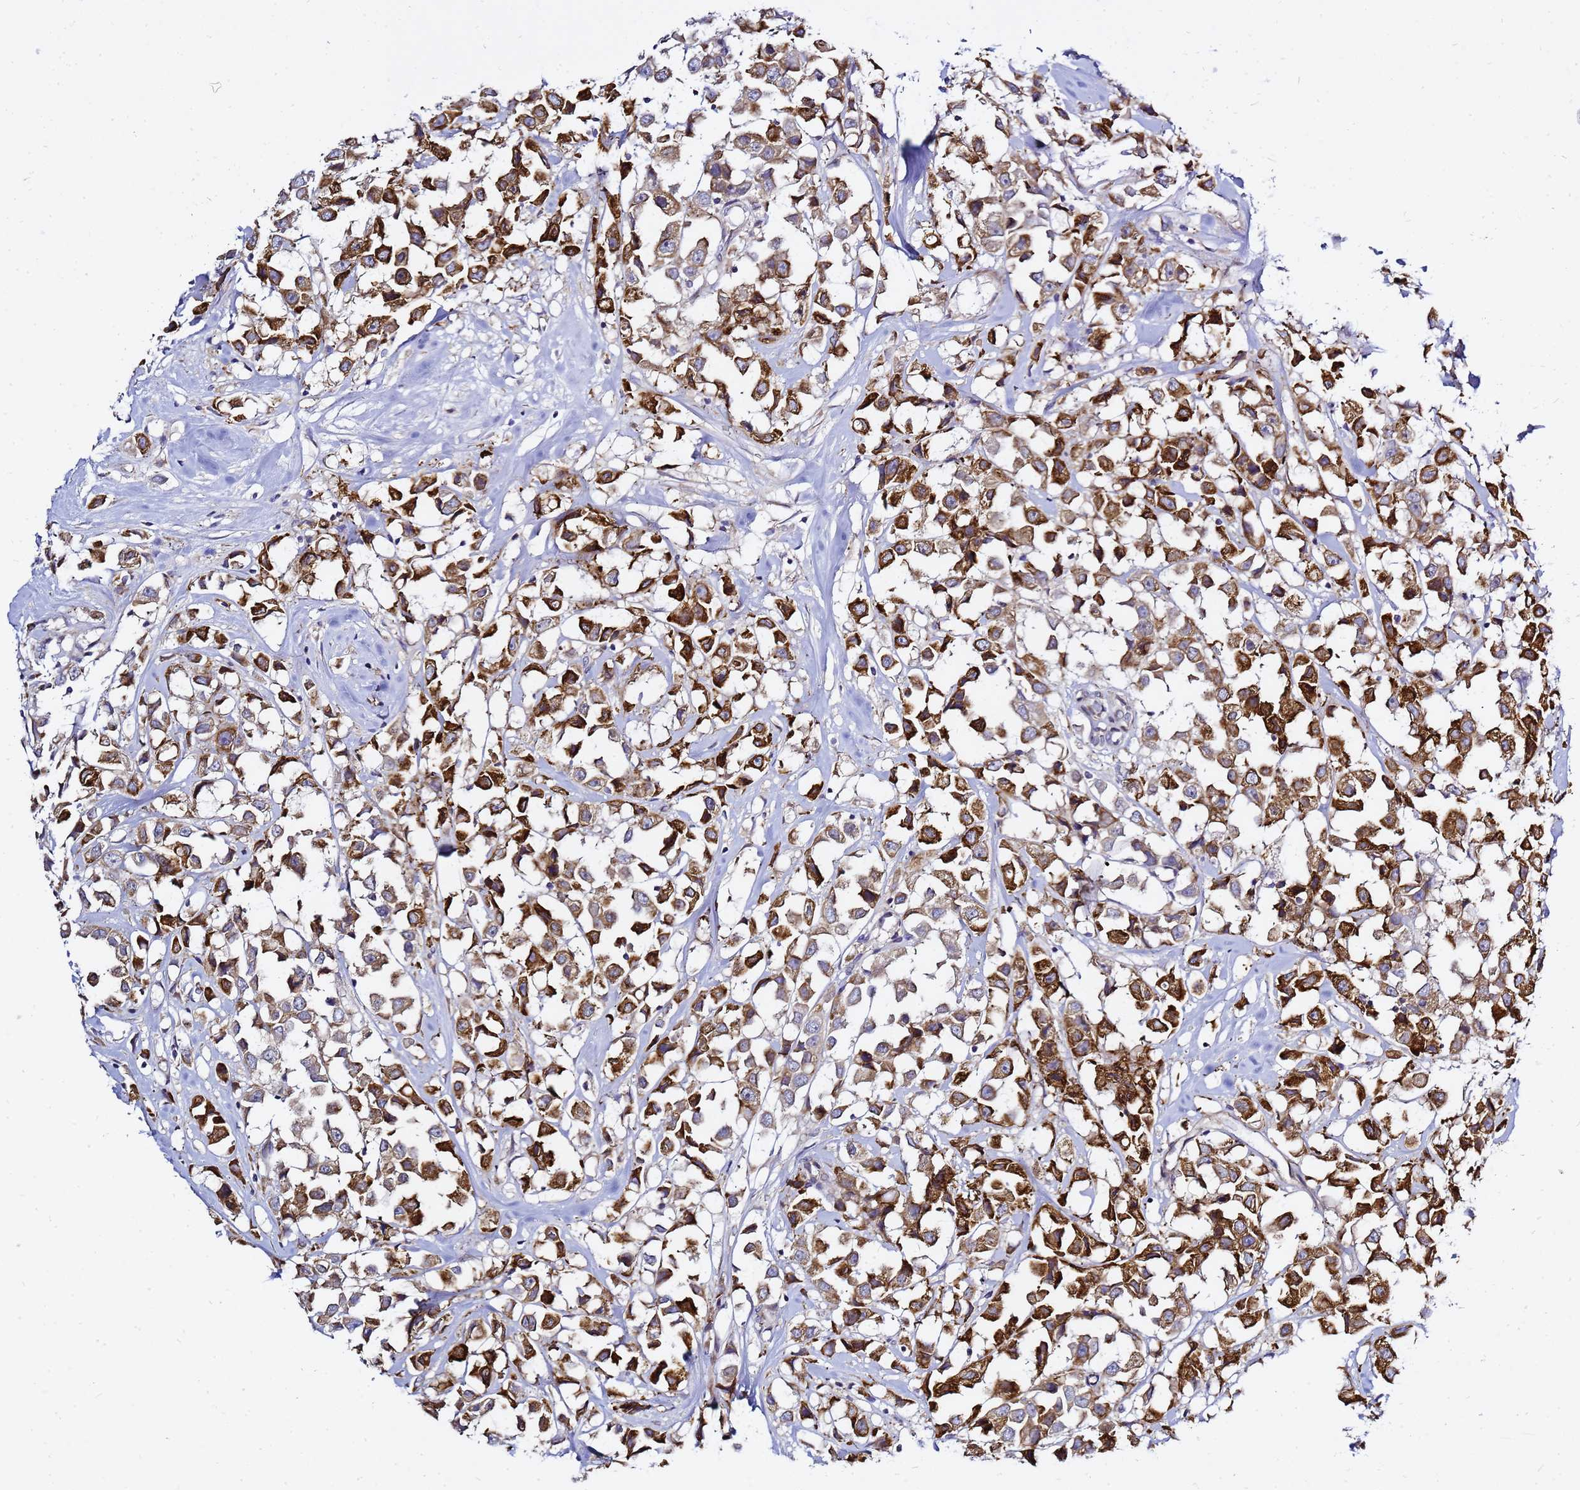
{"staining": {"intensity": "moderate", "quantity": ">75%", "location": "cytoplasmic/membranous"}, "tissue": "breast cancer", "cell_type": "Tumor cells", "image_type": "cancer", "snomed": [{"axis": "morphology", "description": "Duct carcinoma"}, {"axis": "topography", "description": "Breast"}], "caption": "Breast cancer stained with a protein marker exhibits moderate staining in tumor cells.", "gene": "MON1B", "patient": {"sex": "female", "age": 61}}